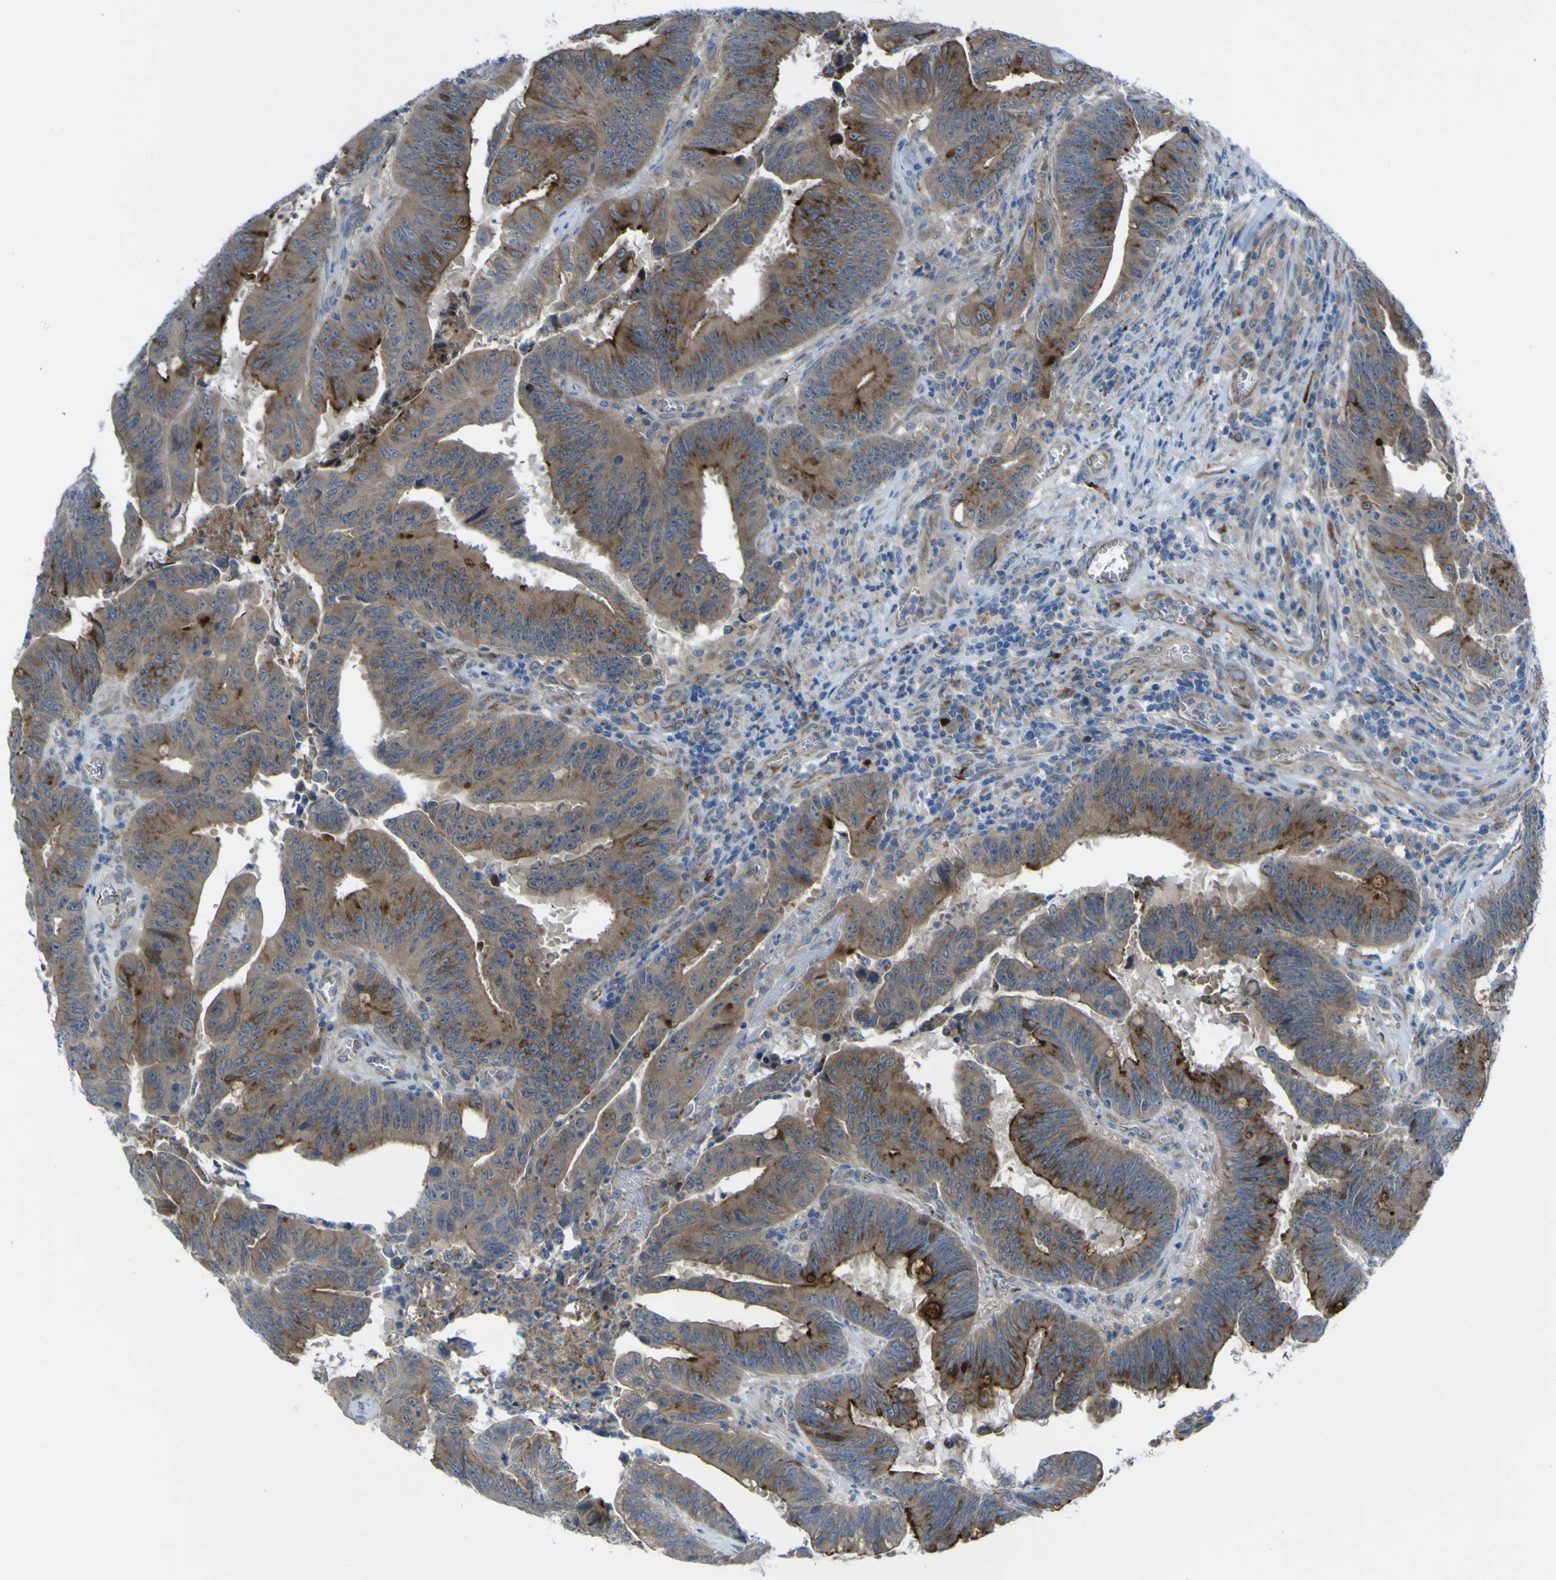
{"staining": {"intensity": "strong", "quantity": "<25%", "location": "cytoplasmic/membranous"}, "tissue": "colorectal cancer", "cell_type": "Tumor cells", "image_type": "cancer", "snomed": [{"axis": "morphology", "description": "Adenocarcinoma, NOS"}, {"axis": "topography", "description": "Colon"}], "caption": "Approximately <25% of tumor cells in colorectal adenocarcinoma show strong cytoplasmic/membranous protein positivity as visualized by brown immunohistochemical staining.", "gene": "CST3", "patient": {"sex": "male", "age": 45}}